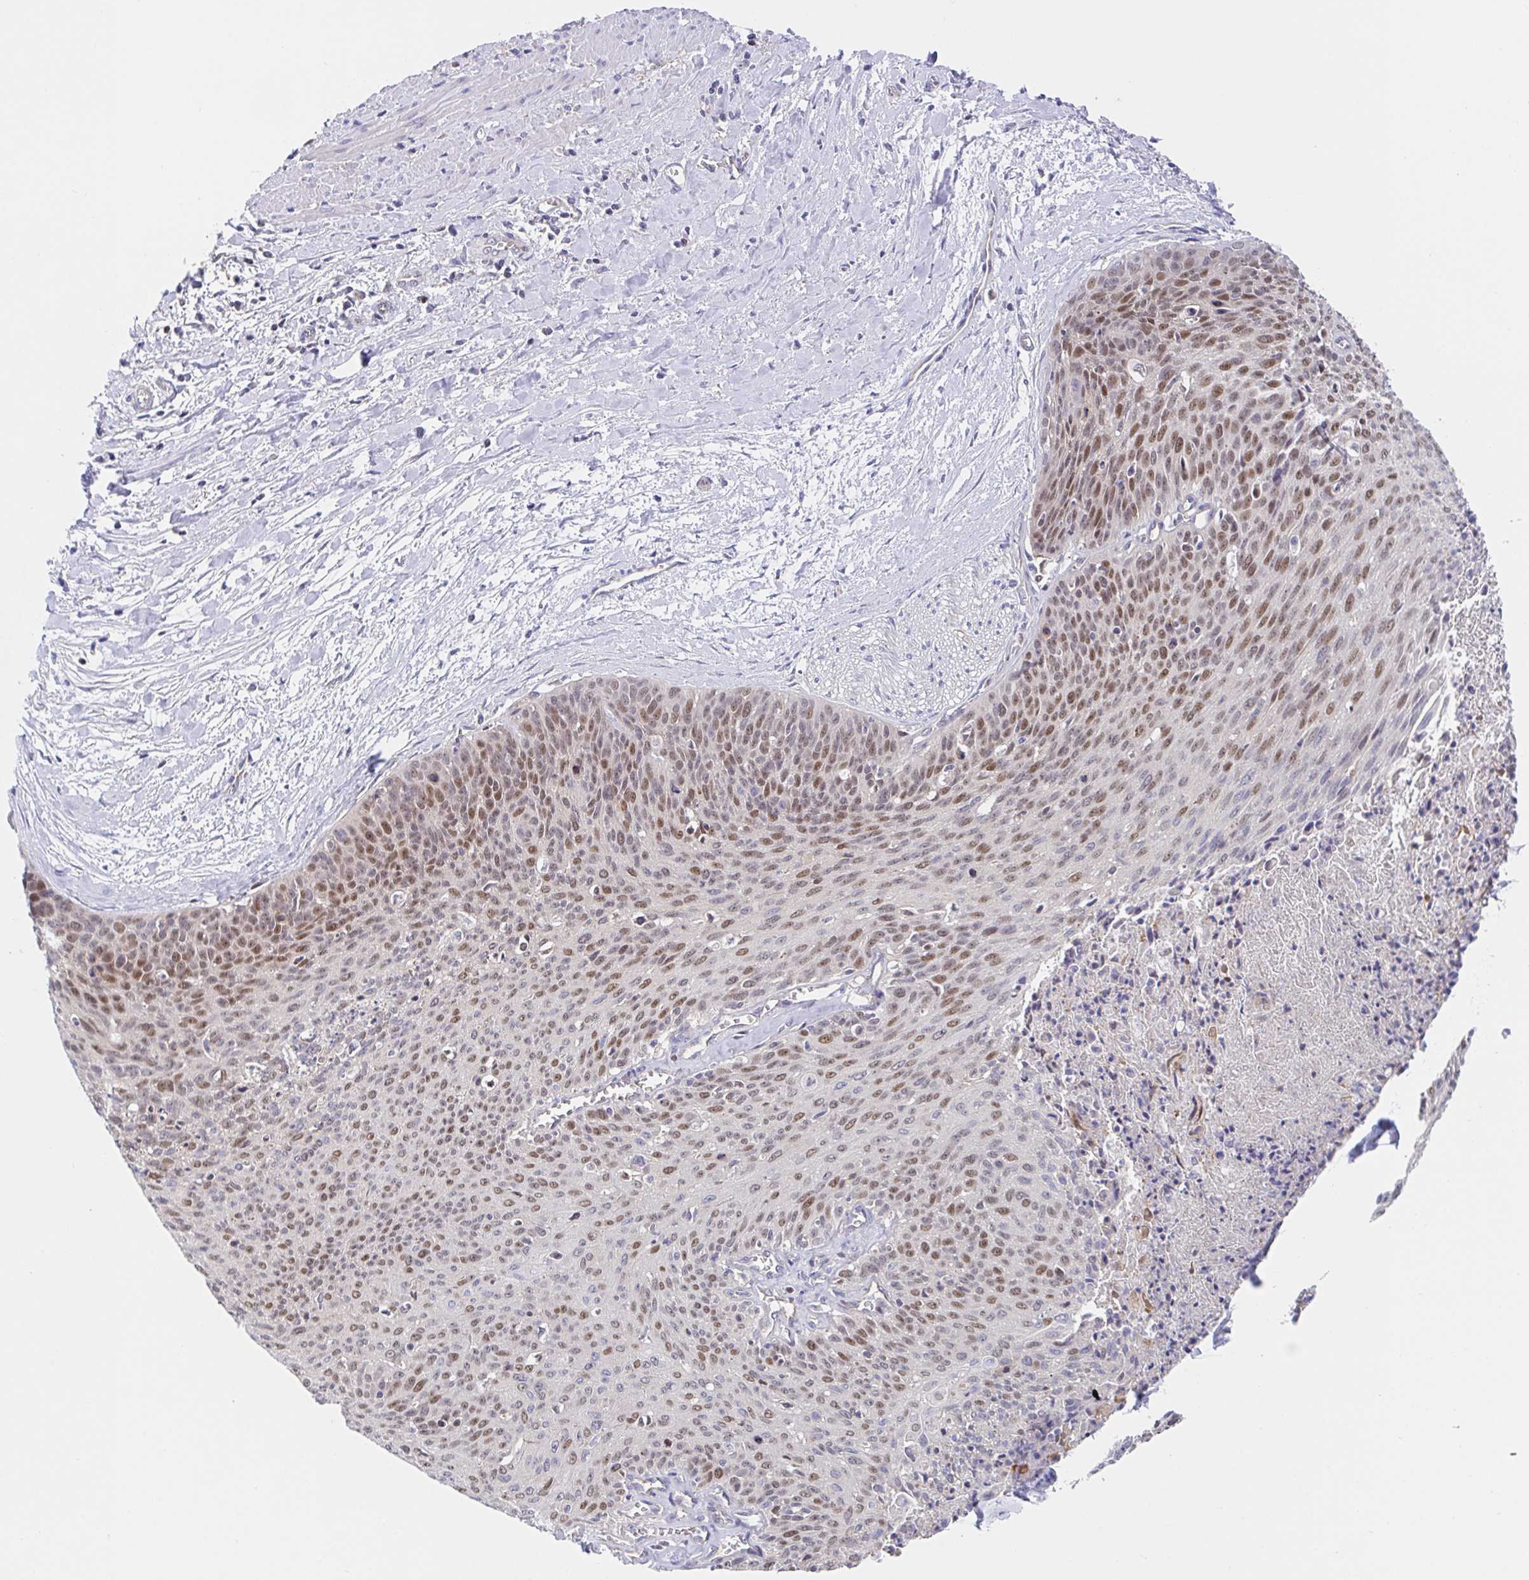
{"staining": {"intensity": "moderate", "quantity": ">75%", "location": "nuclear"}, "tissue": "cervical cancer", "cell_type": "Tumor cells", "image_type": "cancer", "snomed": [{"axis": "morphology", "description": "Squamous cell carcinoma, NOS"}, {"axis": "topography", "description": "Cervix"}], "caption": "Immunohistochemistry (IHC) of human cervical squamous cell carcinoma exhibits medium levels of moderate nuclear expression in about >75% of tumor cells.", "gene": "TIMELESS", "patient": {"sex": "female", "age": 55}}